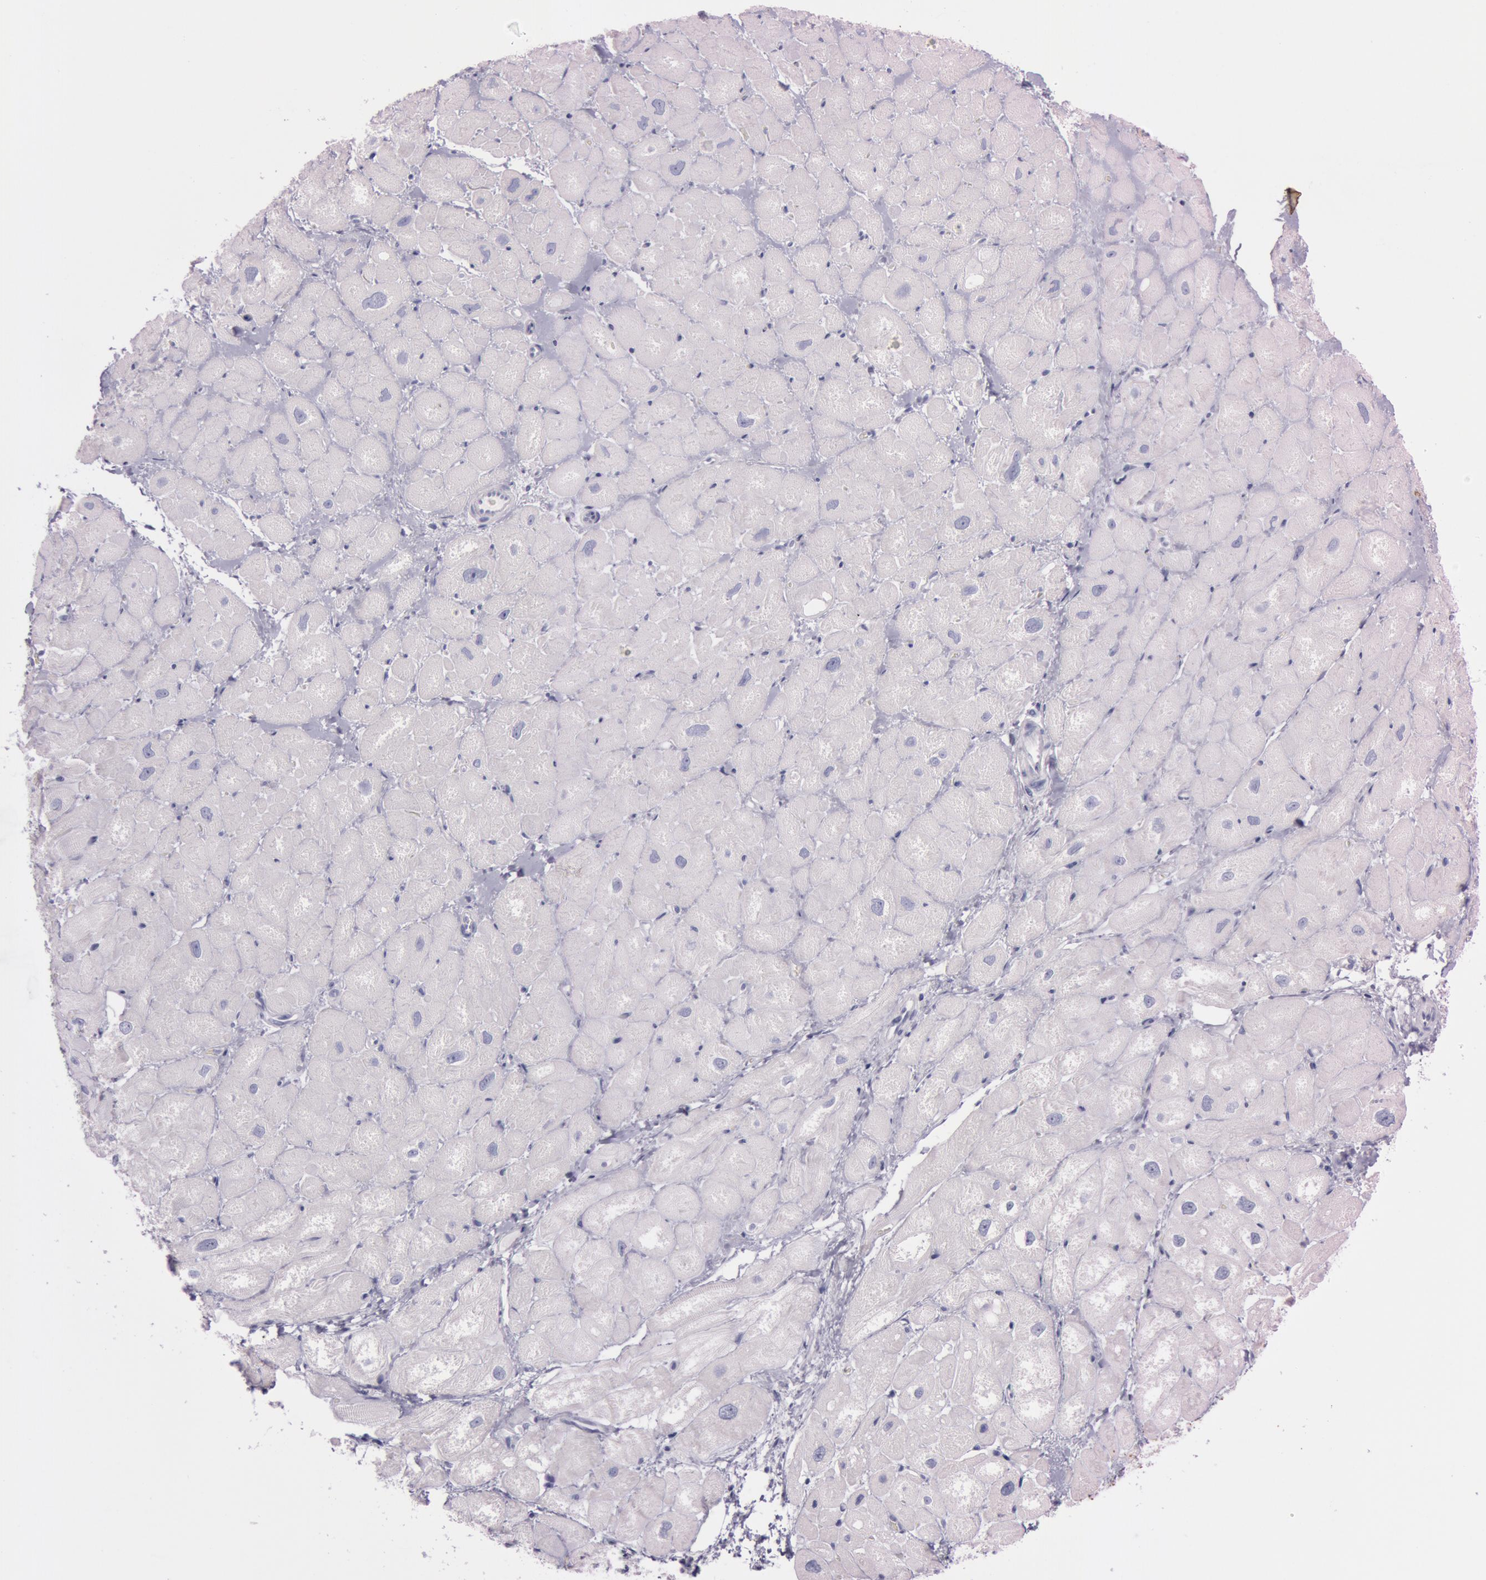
{"staining": {"intensity": "negative", "quantity": "none", "location": "none"}, "tissue": "heart muscle", "cell_type": "Cardiomyocytes", "image_type": "normal", "snomed": [{"axis": "morphology", "description": "Normal tissue, NOS"}, {"axis": "topography", "description": "Heart"}], "caption": "Immunohistochemistry (IHC) image of benign human heart muscle stained for a protein (brown), which shows no expression in cardiomyocytes. The staining is performed using DAB (3,3'-diaminobenzidine) brown chromogen with nuclei counter-stained in using hematoxylin.", "gene": "S100A7", "patient": {"sex": "male", "age": 49}}